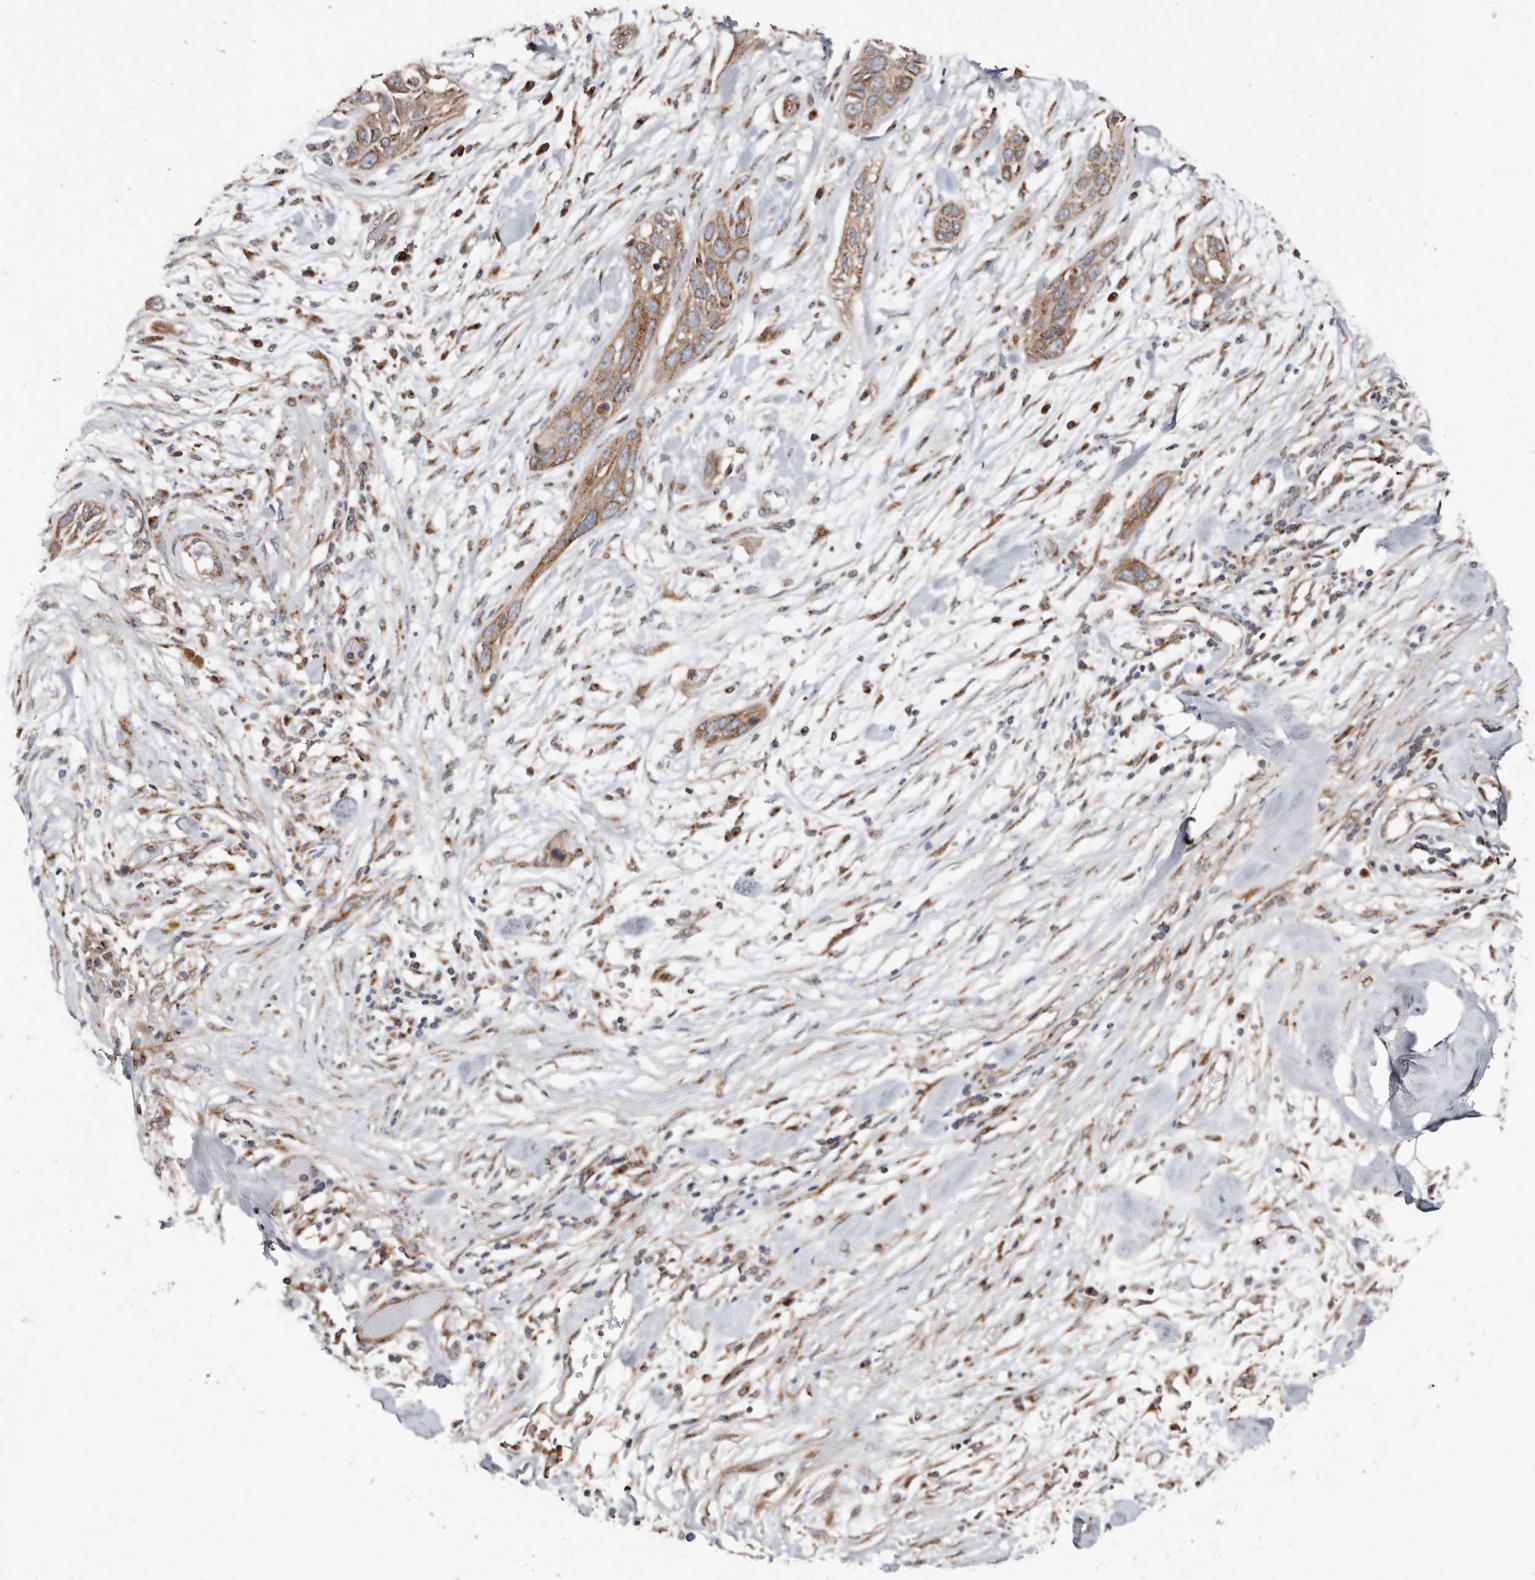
{"staining": {"intensity": "moderate", "quantity": ">75%", "location": "cytoplasmic/membranous"}, "tissue": "pancreatic cancer", "cell_type": "Tumor cells", "image_type": "cancer", "snomed": [{"axis": "morphology", "description": "Adenocarcinoma, NOS"}, {"axis": "topography", "description": "Pancreas"}], "caption": "Adenocarcinoma (pancreatic) stained for a protein shows moderate cytoplasmic/membranous positivity in tumor cells.", "gene": "COG1", "patient": {"sex": "female", "age": 60}}